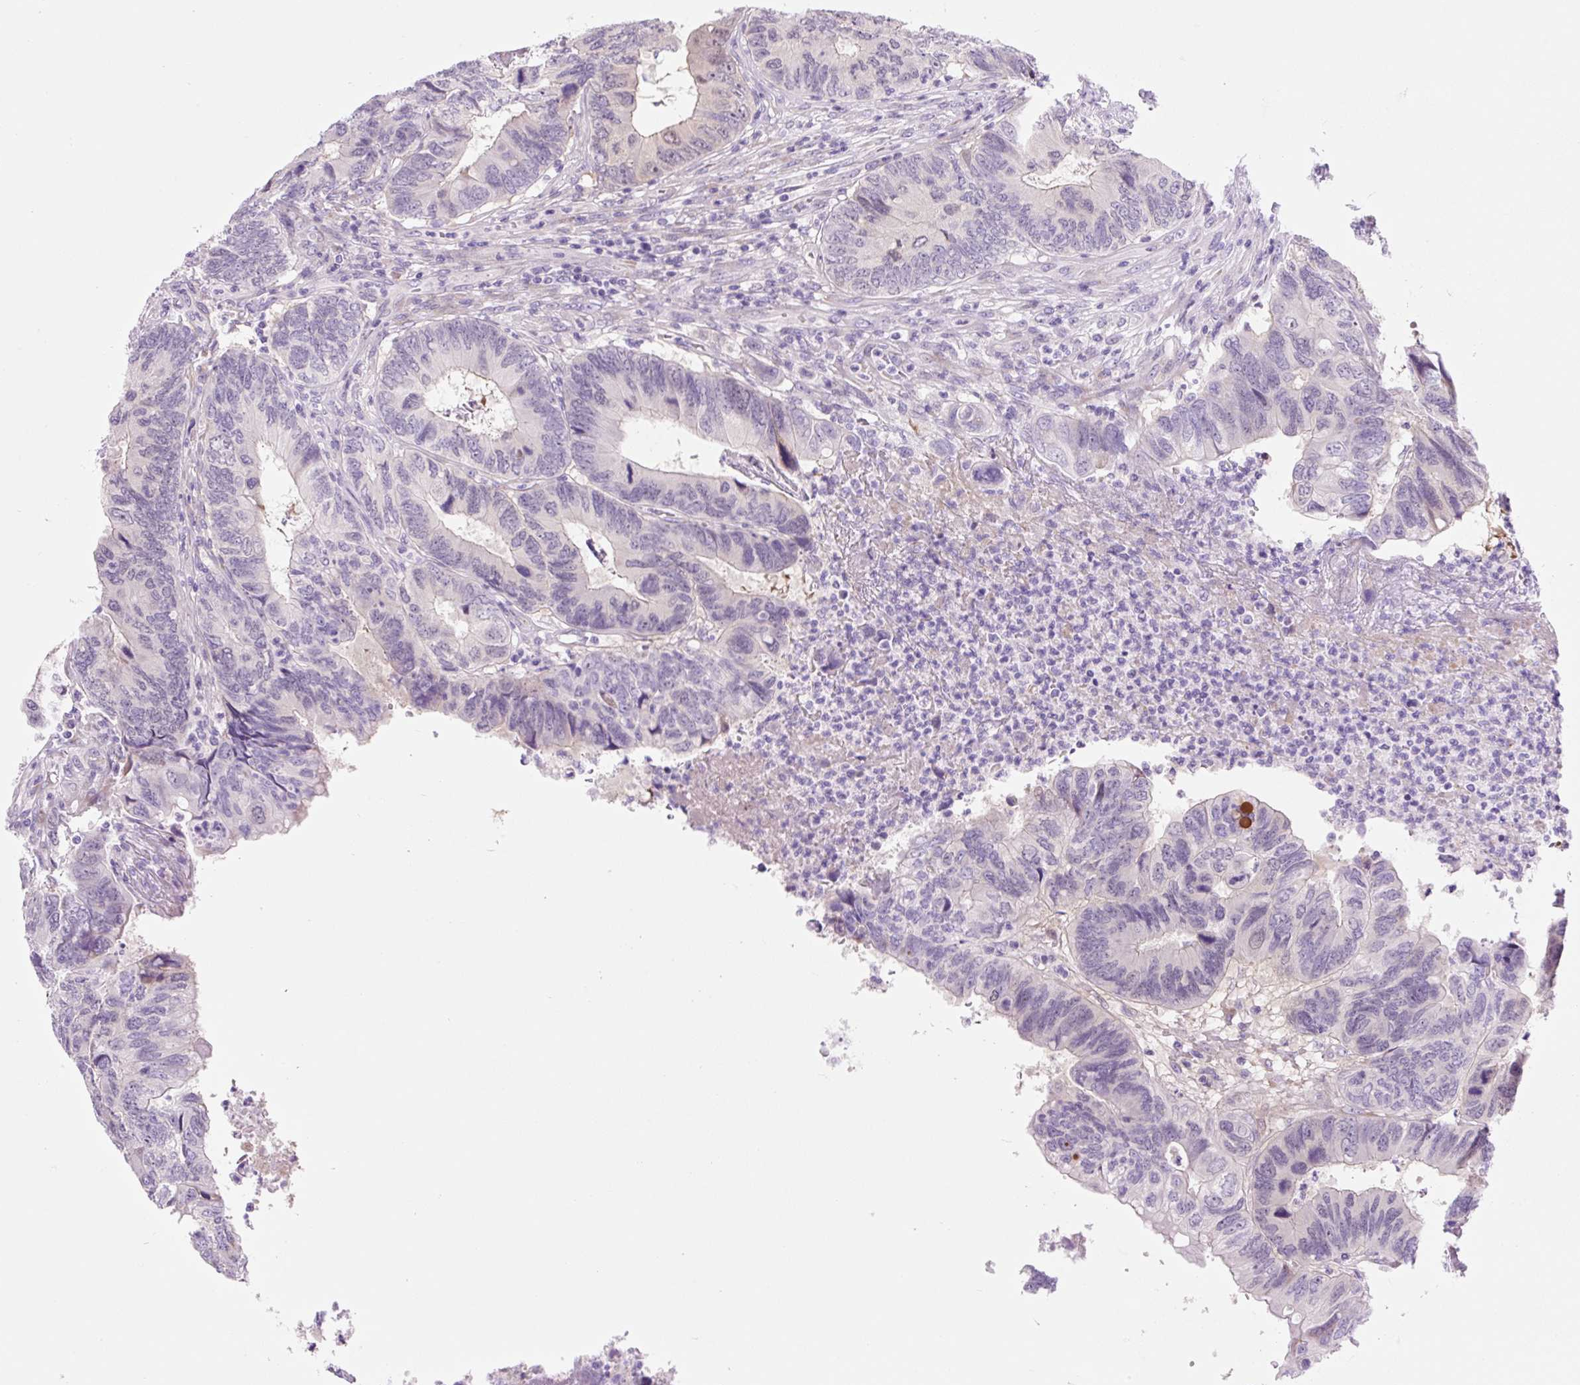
{"staining": {"intensity": "weak", "quantity": "<25%", "location": "nuclear"}, "tissue": "colorectal cancer", "cell_type": "Tumor cells", "image_type": "cancer", "snomed": [{"axis": "morphology", "description": "Adenocarcinoma, NOS"}, {"axis": "topography", "description": "Colon"}], "caption": "A histopathology image of colorectal cancer stained for a protein demonstrates no brown staining in tumor cells. (DAB (3,3'-diaminobenzidine) immunohistochemistry (IHC) with hematoxylin counter stain).", "gene": "ZNF121", "patient": {"sex": "female", "age": 67}}